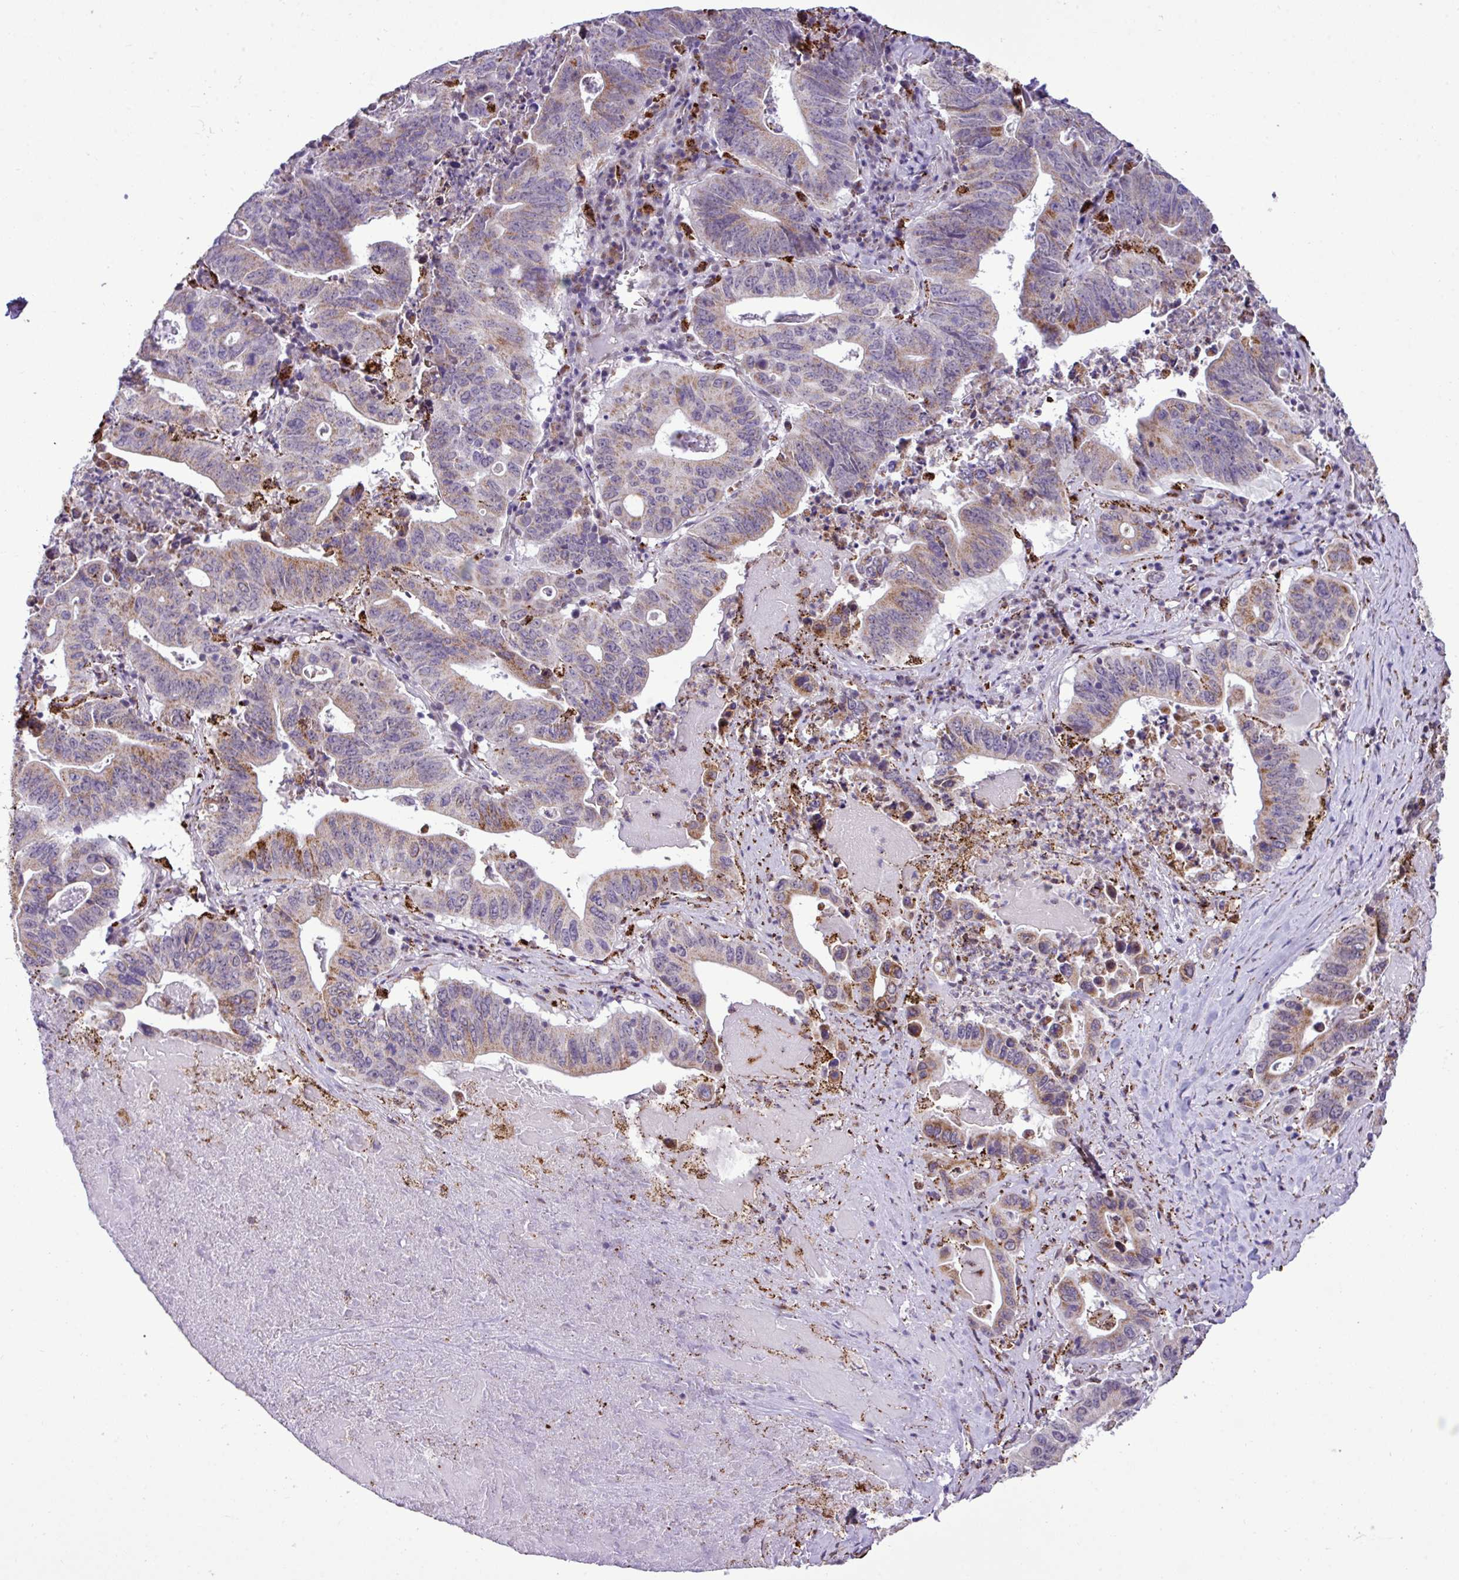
{"staining": {"intensity": "weak", "quantity": "25%-75%", "location": "cytoplasmic/membranous"}, "tissue": "lung cancer", "cell_type": "Tumor cells", "image_type": "cancer", "snomed": [{"axis": "morphology", "description": "Adenocarcinoma, NOS"}, {"axis": "topography", "description": "Lung"}], "caption": "Immunohistochemical staining of lung cancer exhibits low levels of weak cytoplasmic/membranous expression in approximately 25%-75% of tumor cells. The staining was performed using DAB to visualize the protein expression in brown, while the nuclei were stained in blue with hematoxylin (Magnification: 20x).", "gene": "SGPP1", "patient": {"sex": "female", "age": 60}}